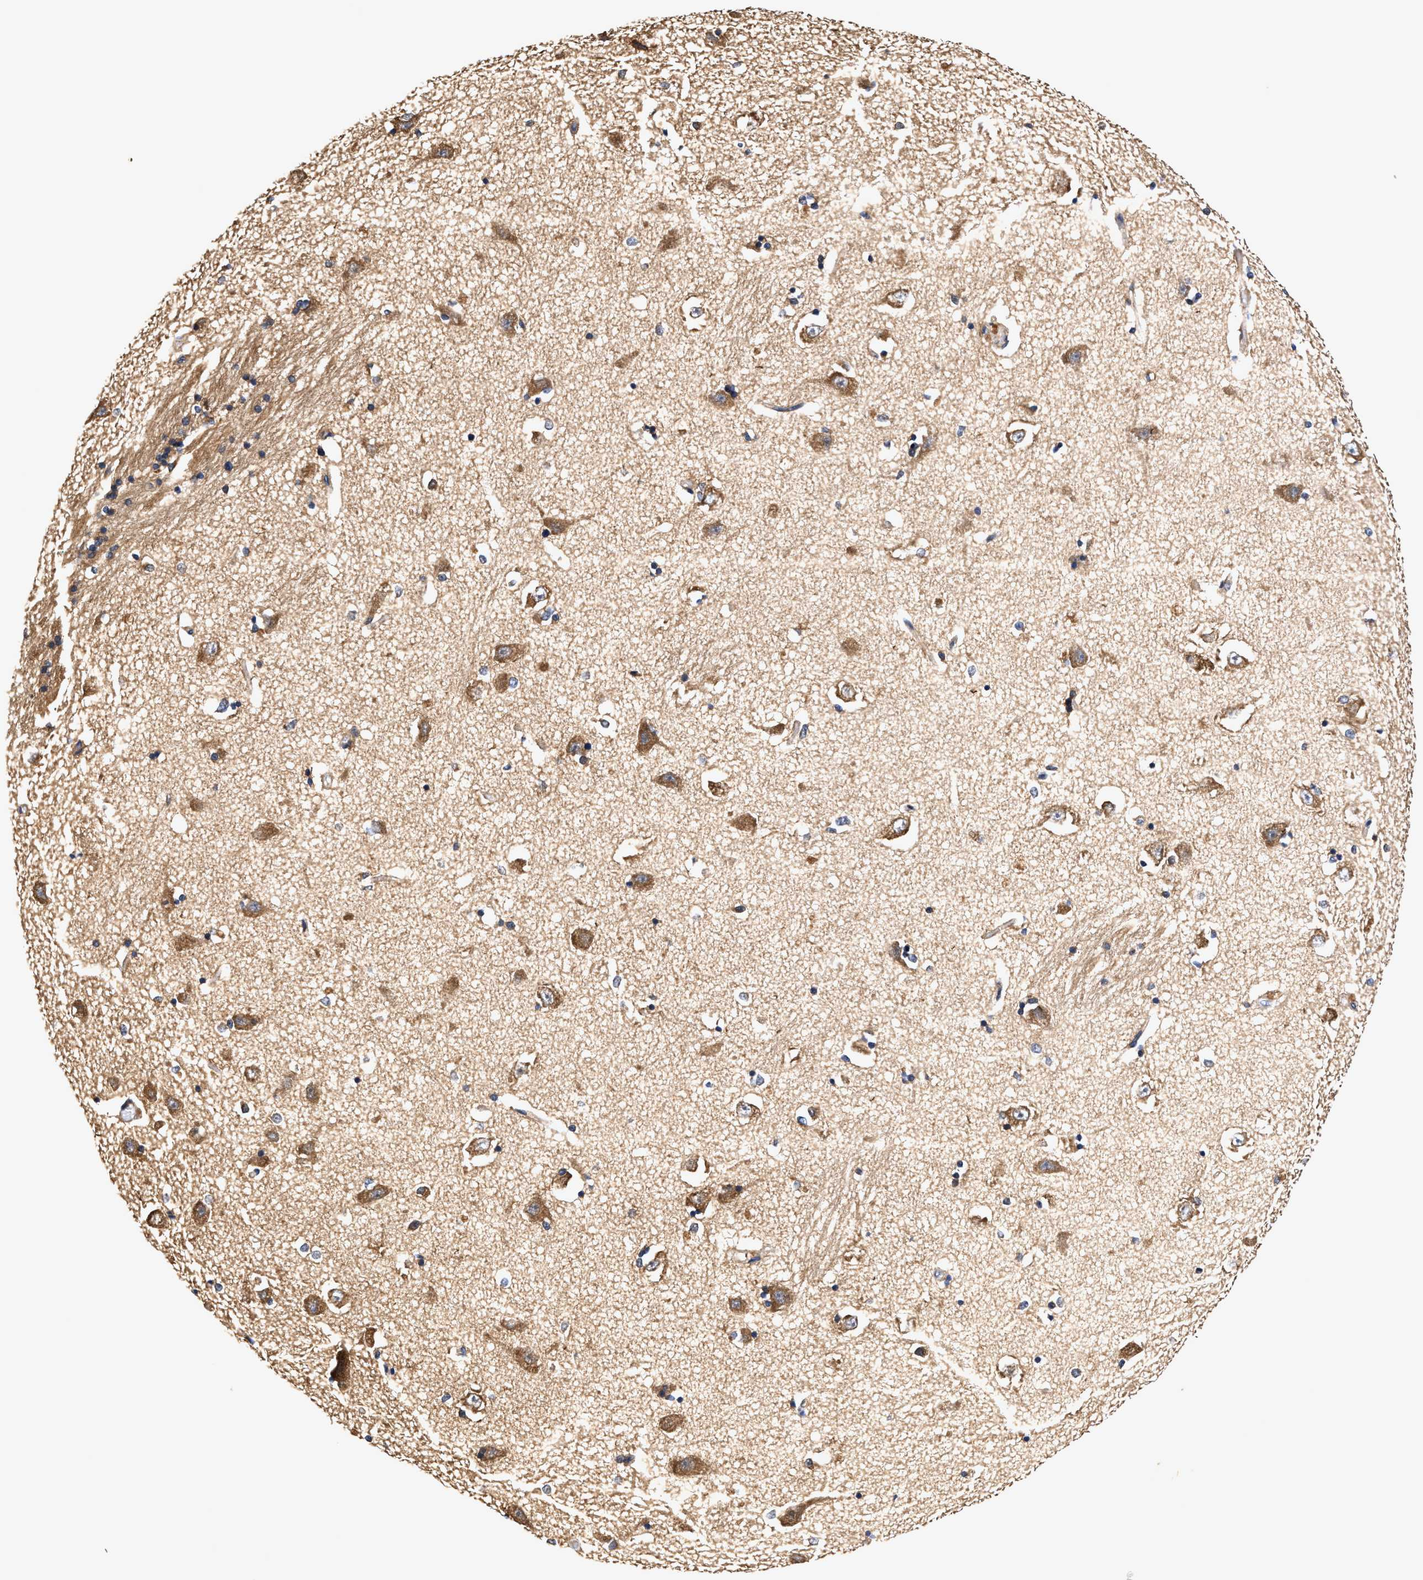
{"staining": {"intensity": "negative", "quantity": "none", "location": "none"}, "tissue": "hippocampus", "cell_type": "Glial cells", "image_type": "normal", "snomed": [{"axis": "morphology", "description": "Normal tissue, NOS"}, {"axis": "topography", "description": "Hippocampus"}], "caption": "Hippocampus stained for a protein using IHC exhibits no staining glial cells.", "gene": "EFNA4", "patient": {"sex": "male", "age": 45}}